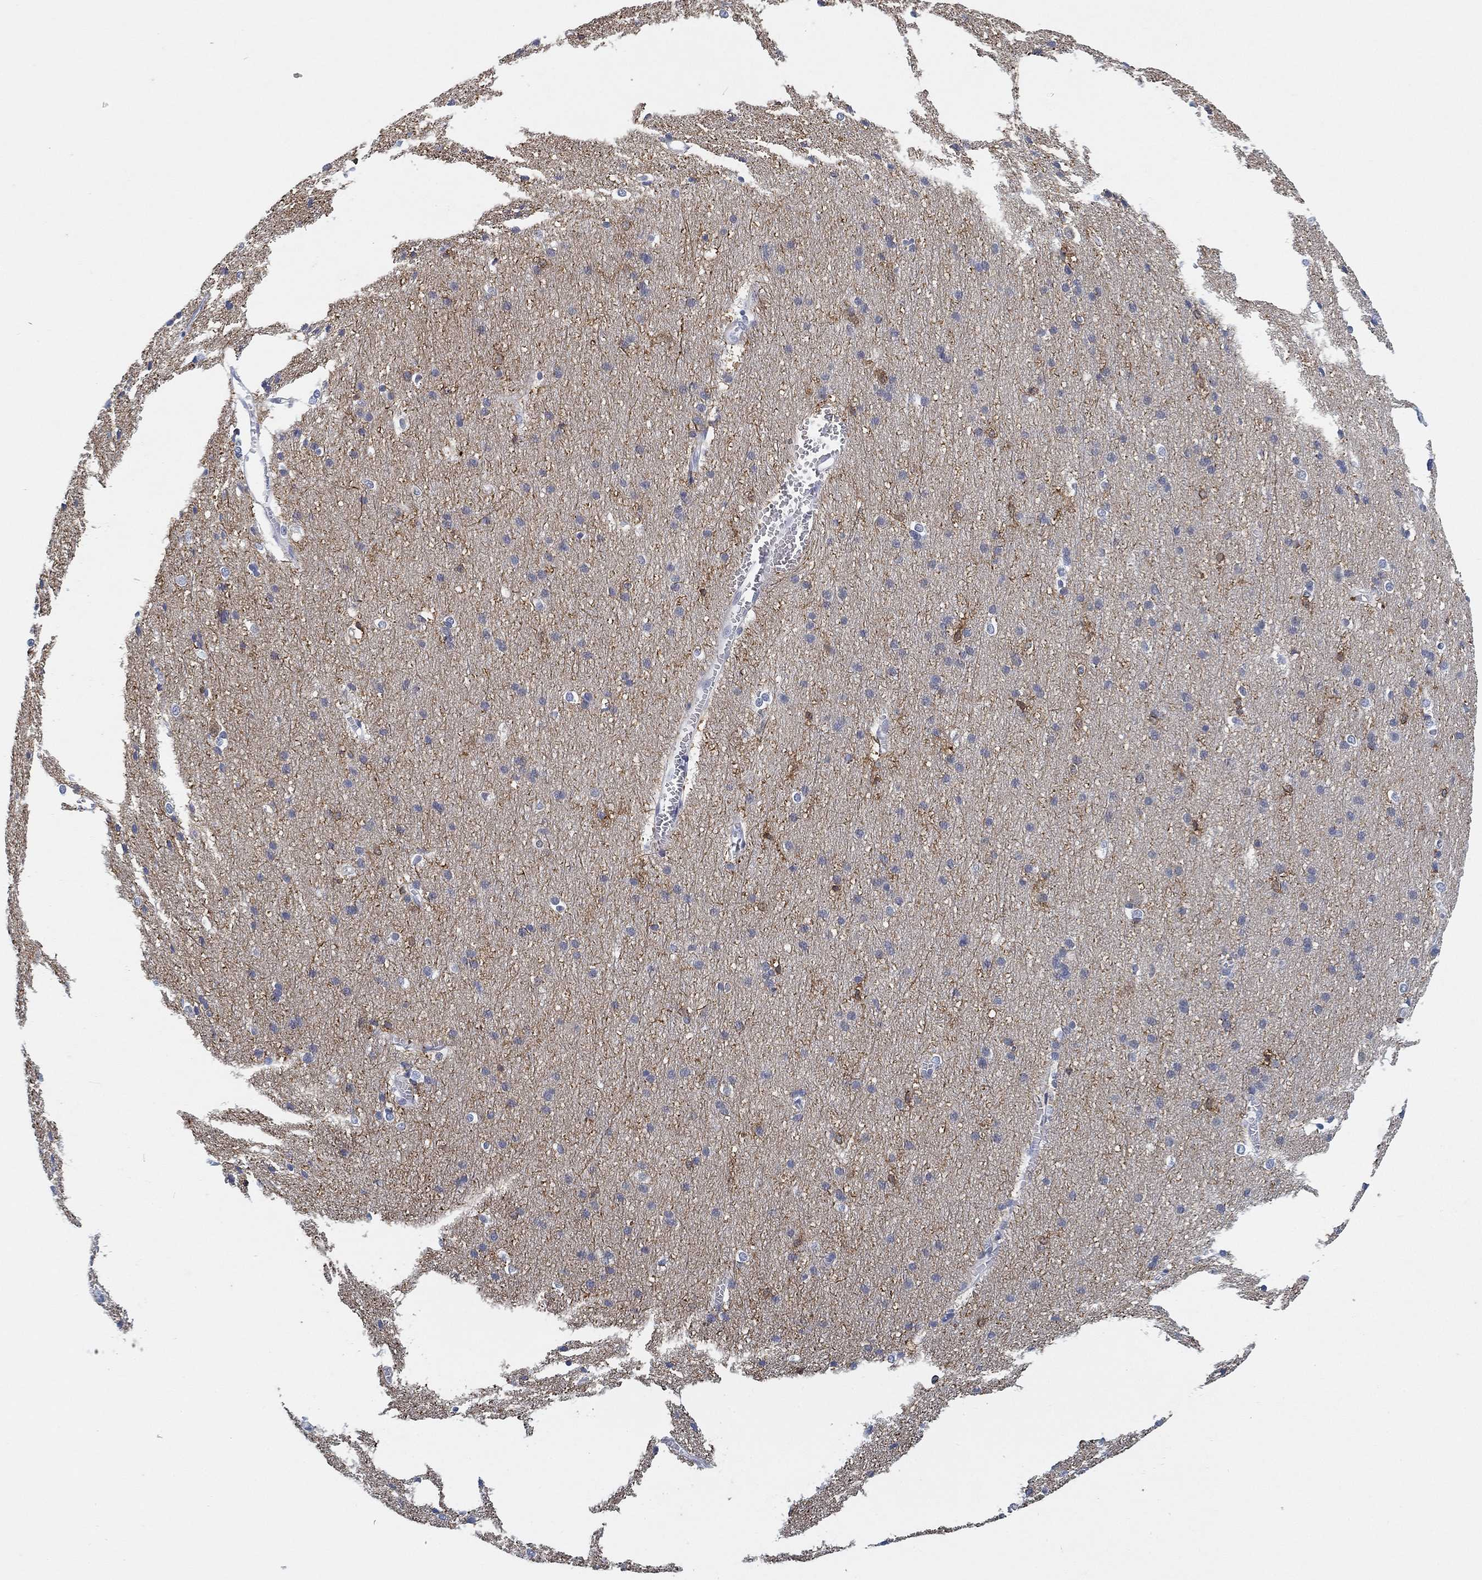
{"staining": {"intensity": "negative", "quantity": "none", "location": "none"}, "tissue": "cerebral cortex", "cell_type": "Endothelial cells", "image_type": "normal", "snomed": [{"axis": "morphology", "description": "Normal tissue, NOS"}, {"axis": "topography", "description": "Cerebral cortex"}], "caption": "Immunohistochemistry histopathology image of unremarkable cerebral cortex stained for a protein (brown), which shows no expression in endothelial cells. The staining is performed using DAB brown chromogen with nuclei counter-stained in using hematoxylin.", "gene": "SLC2A5", "patient": {"sex": "male", "age": 37}}